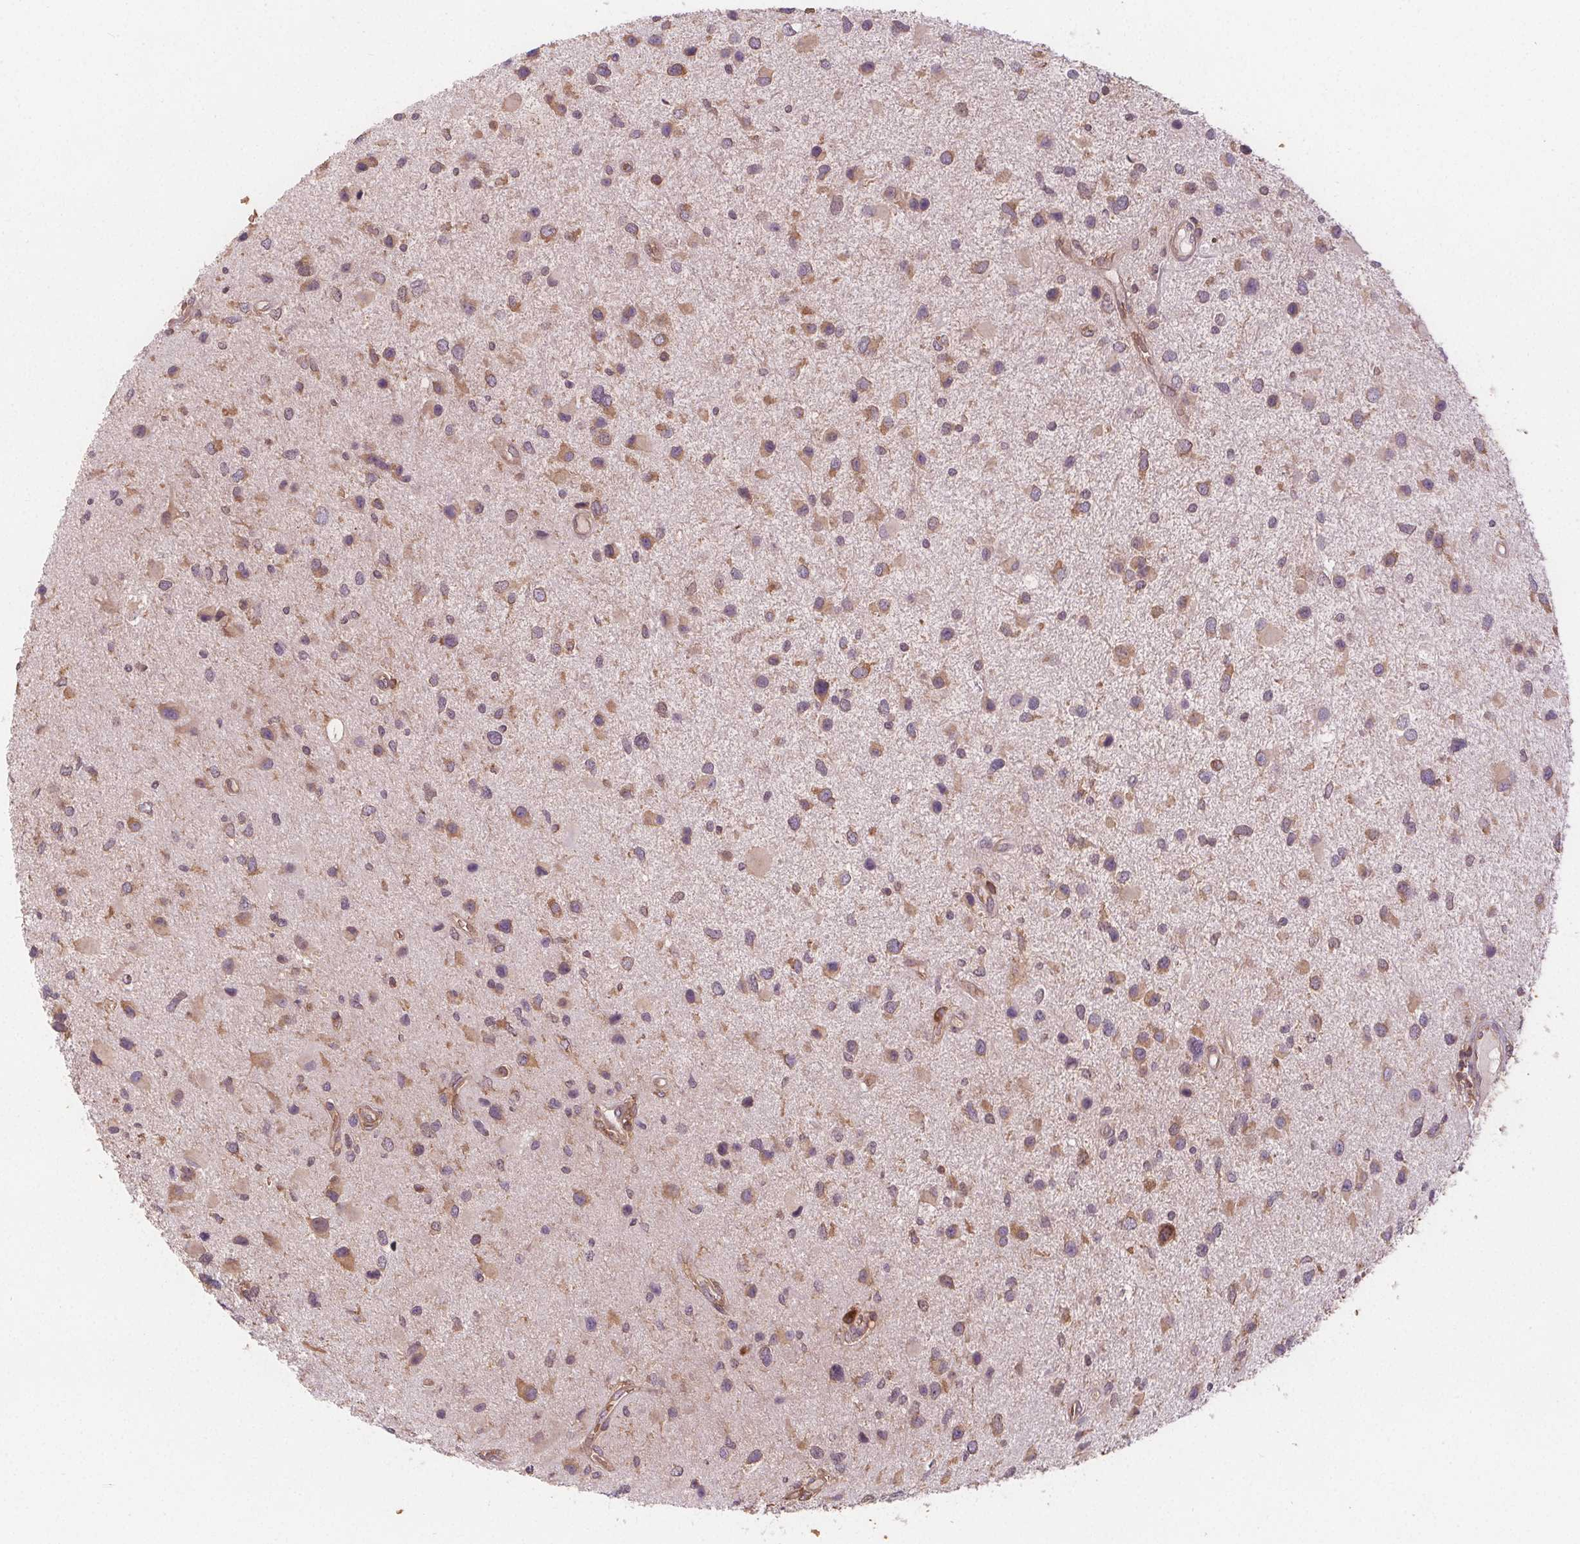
{"staining": {"intensity": "moderate", "quantity": "25%-75%", "location": "cytoplasmic/membranous"}, "tissue": "glioma", "cell_type": "Tumor cells", "image_type": "cancer", "snomed": [{"axis": "morphology", "description": "Glioma, malignant, Low grade"}, {"axis": "topography", "description": "Brain"}], "caption": "Malignant glioma (low-grade) stained for a protein exhibits moderate cytoplasmic/membranous positivity in tumor cells.", "gene": "EIF3D", "patient": {"sex": "female", "age": 32}}